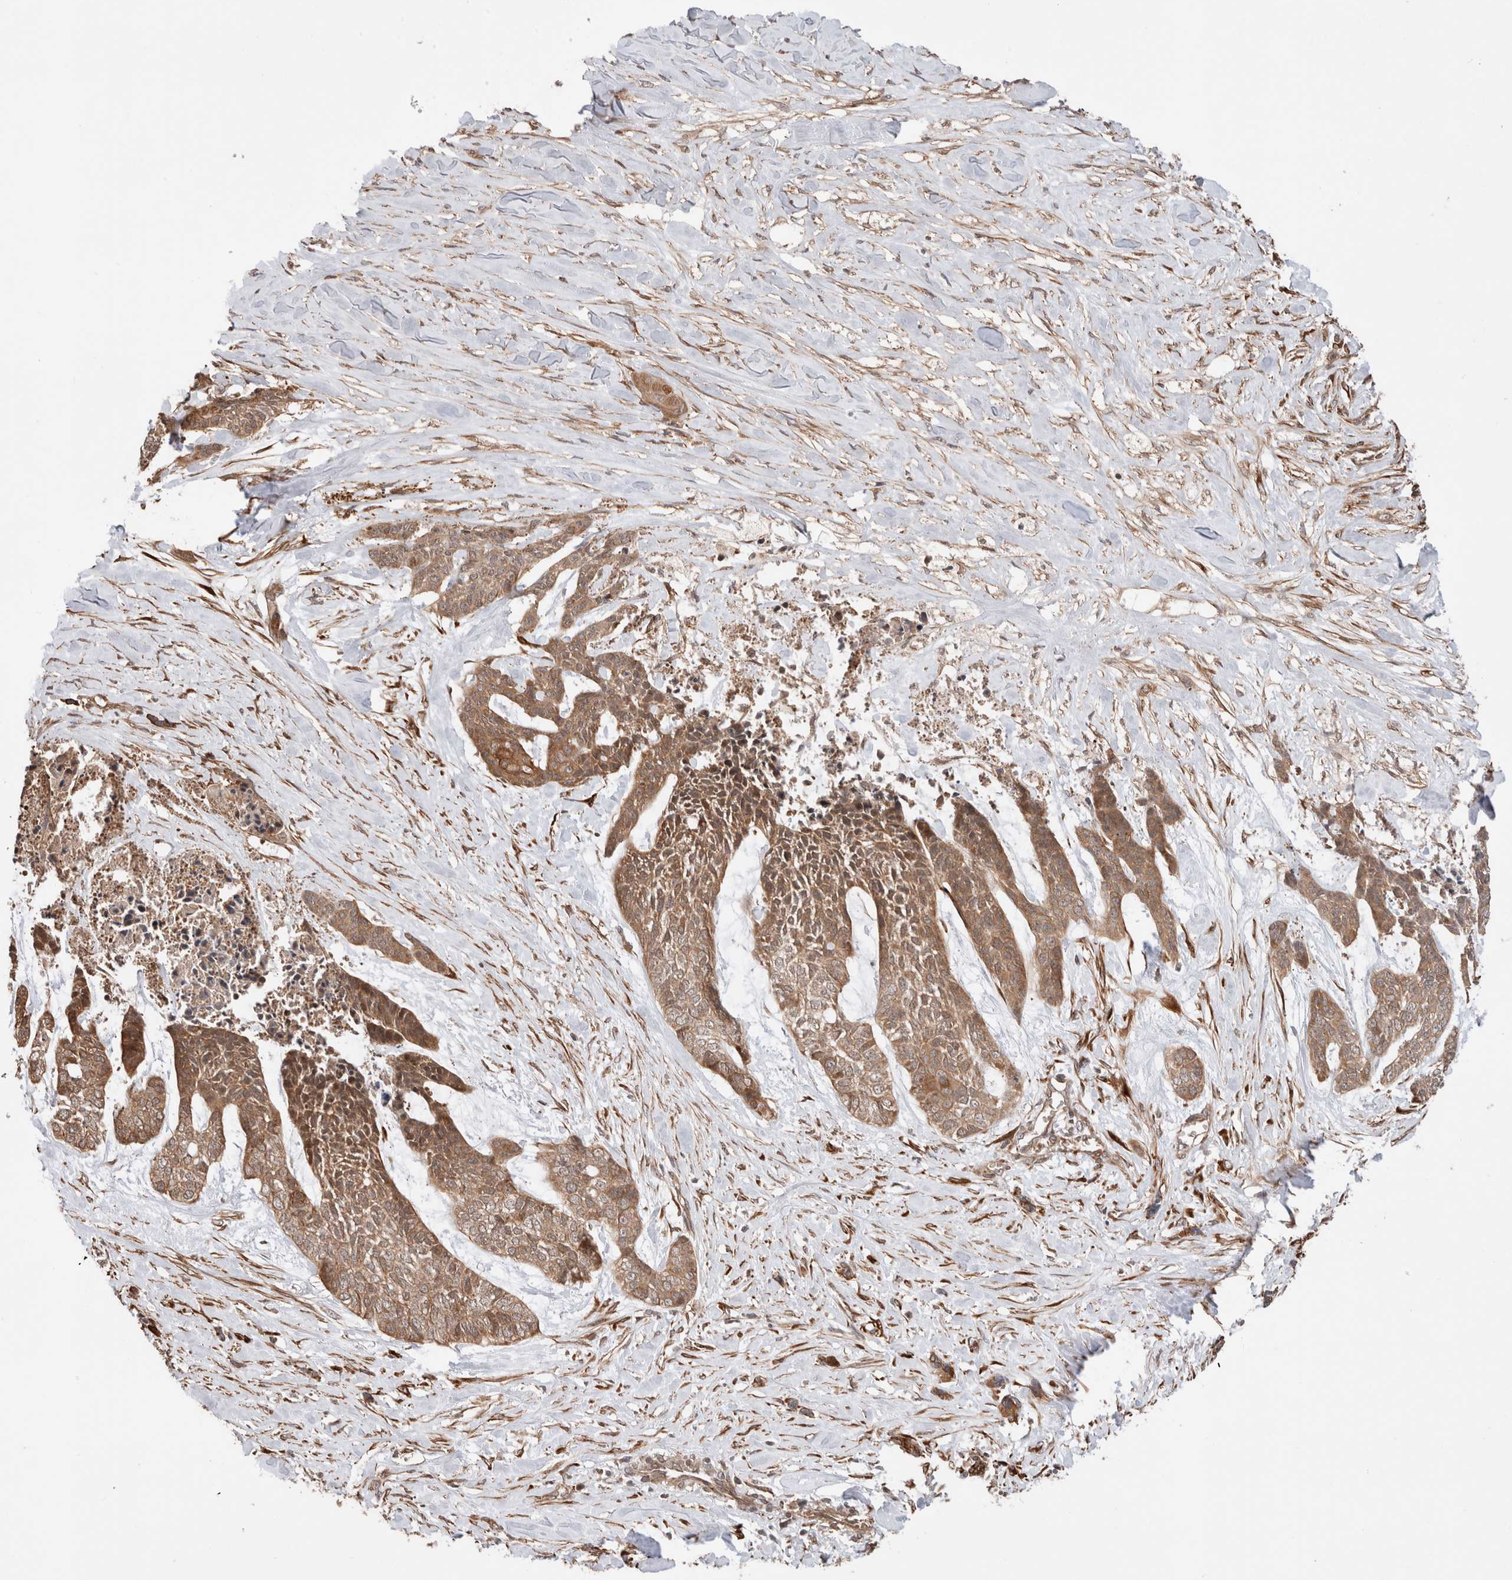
{"staining": {"intensity": "moderate", "quantity": ">75%", "location": "cytoplasmic/membranous"}, "tissue": "skin cancer", "cell_type": "Tumor cells", "image_type": "cancer", "snomed": [{"axis": "morphology", "description": "Basal cell carcinoma"}, {"axis": "topography", "description": "Skin"}], "caption": "Protein expression by immunohistochemistry (IHC) exhibits moderate cytoplasmic/membranous staining in approximately >75% of tumor cells in skin cancer. The staining was performed using DAB (3,3'-diaminobenzidine) to visualize the protein expression in brown, while the nuclei were stained in blue with hematoxylin (Magnification: 20x).", "gene": "ZNF649", "patient": {"sex": "female", "age": 64}}